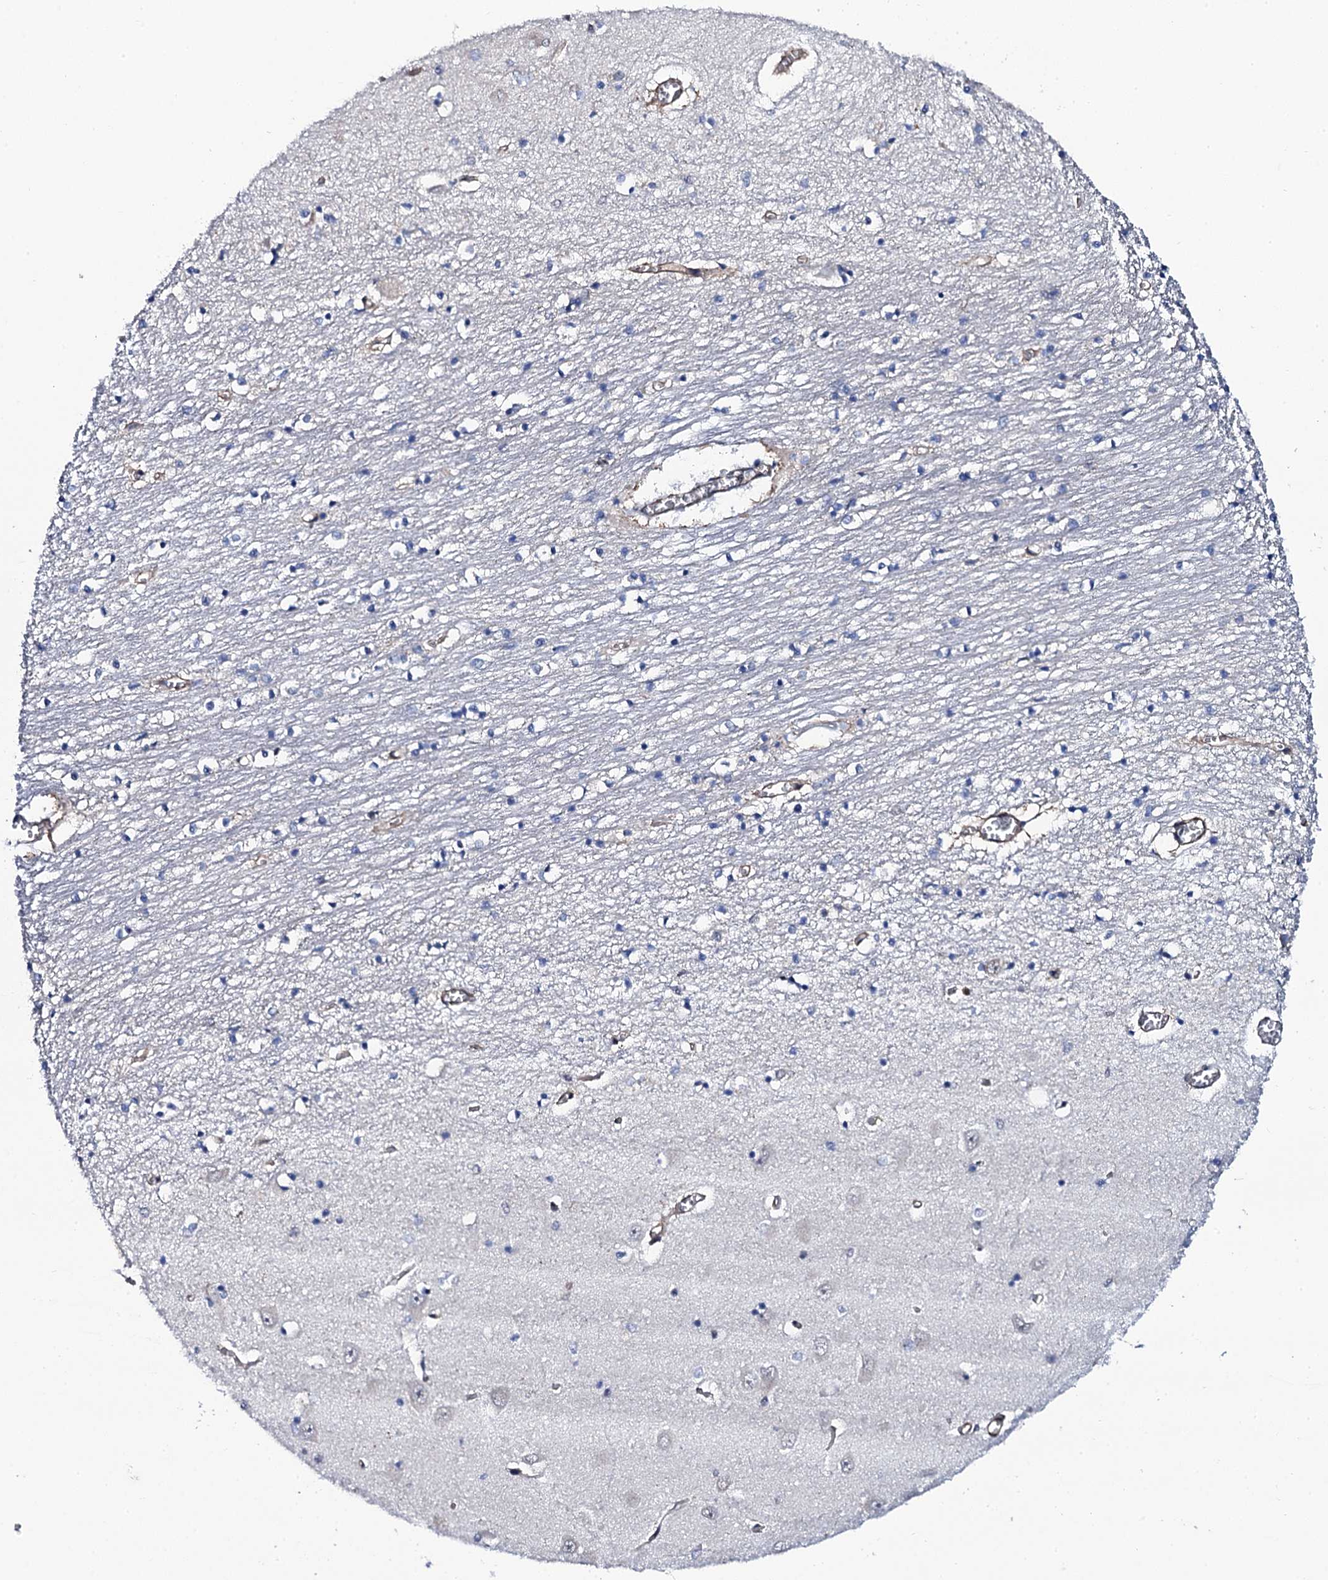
{"staining": {"intensity": "negative", "quantity": "none", "location": "none"}, "tissue": "hippocampus", "cell_type": "Glial cells", "image_type": "normal", "snomed": [{"axis": "morphology", "description": "Normal tissue, NOS"}, {"axis": "topography", "description": "Hippocampus"}], "caption": "Benign hippocampus was stained to show a protein in brown. There is no significant expression in glial cells. (Immunohistochemistry (ihc), brightfield microscopy, high magnification).", "gene": "CWC15", "patient": {"sex": "male", "age": 70}}